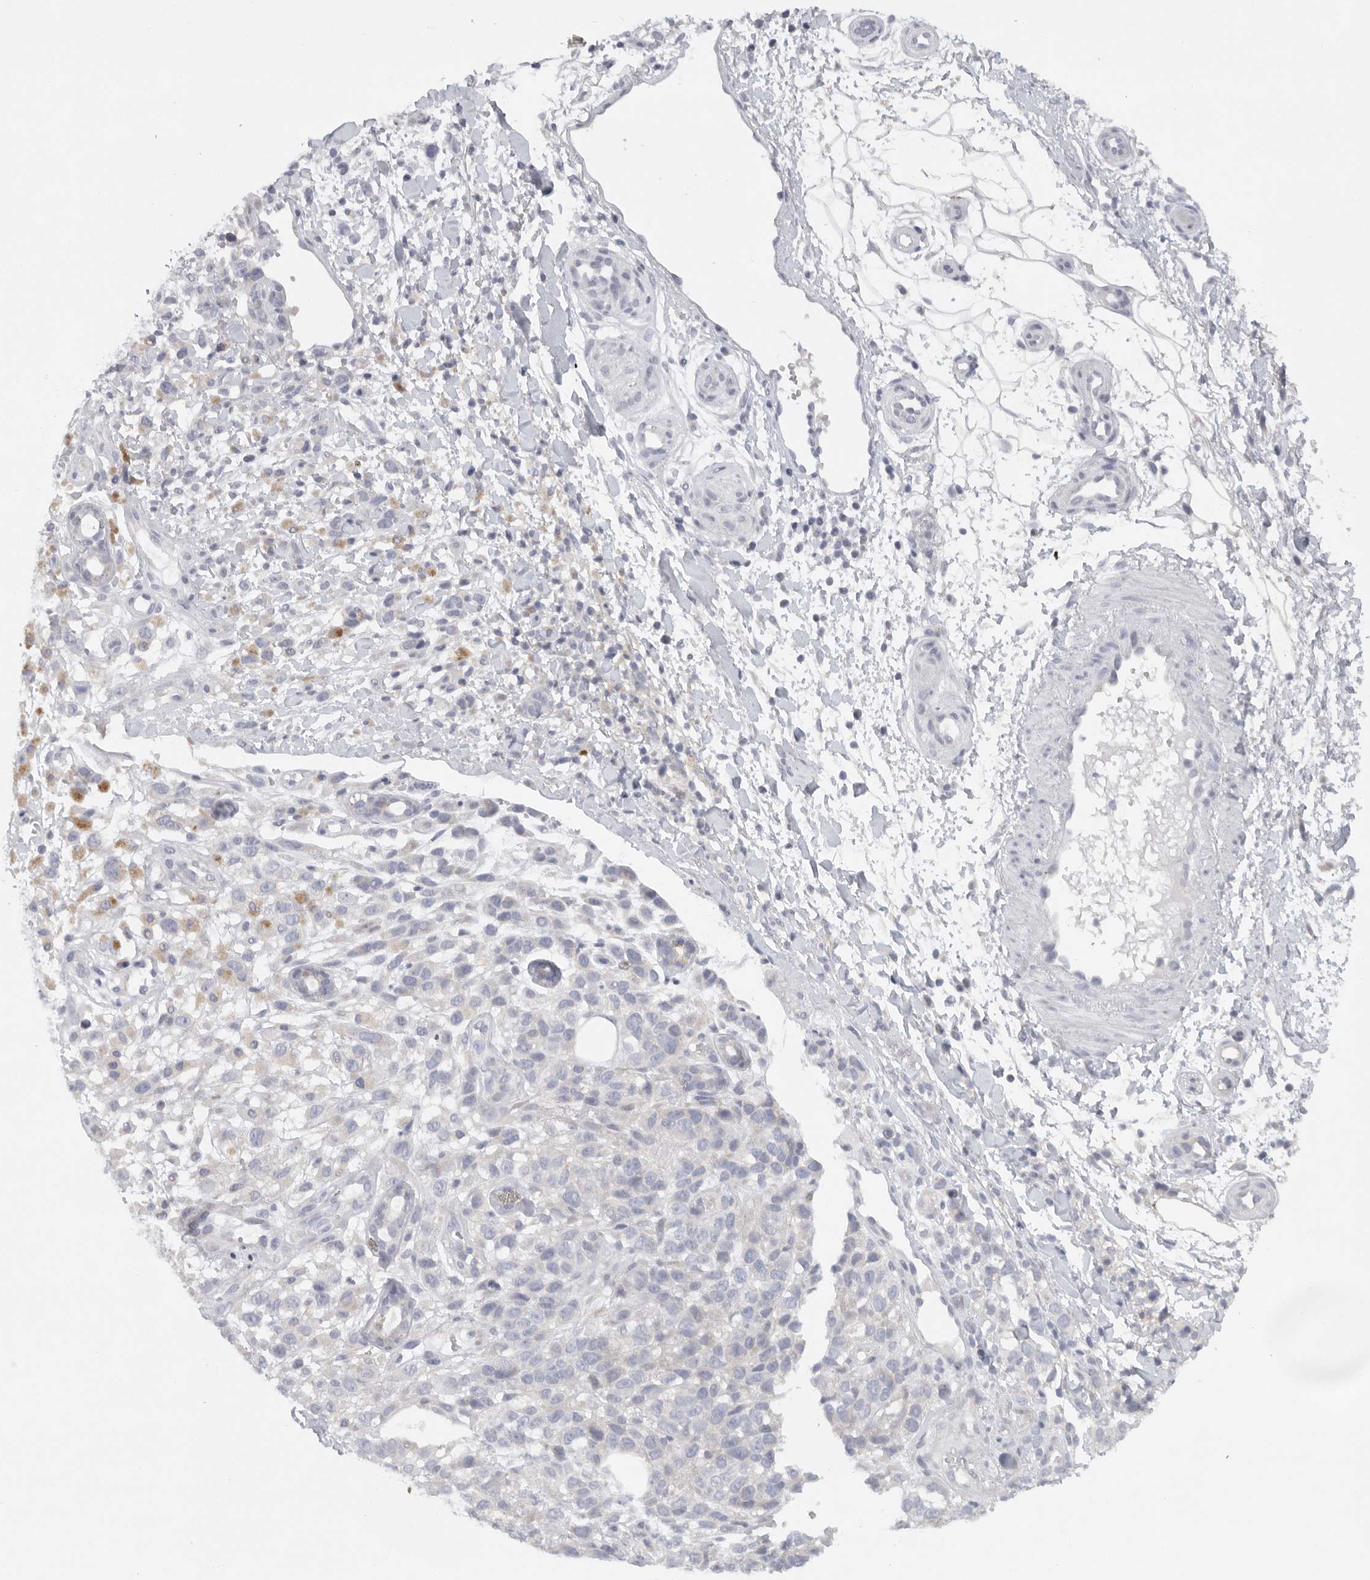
{"staining": {"intensity": "negative", "quantity": "none", "location": "none"}, "tissue": "melanoma", "cell_type": "Tumor cells", "image_type": "cancer", "snomed": [{"axis": "morphology", "description": "Malignant melanoma, Metastatic site"}, {"axis": "topography", "description": "Skin"}], "caption": "Tumor cells show no significant expression in melanoma. (DAB immunohistochemistry, high magnification).", "gene": "TMEM69", "patient": {"sex": "female", "age": 72}}